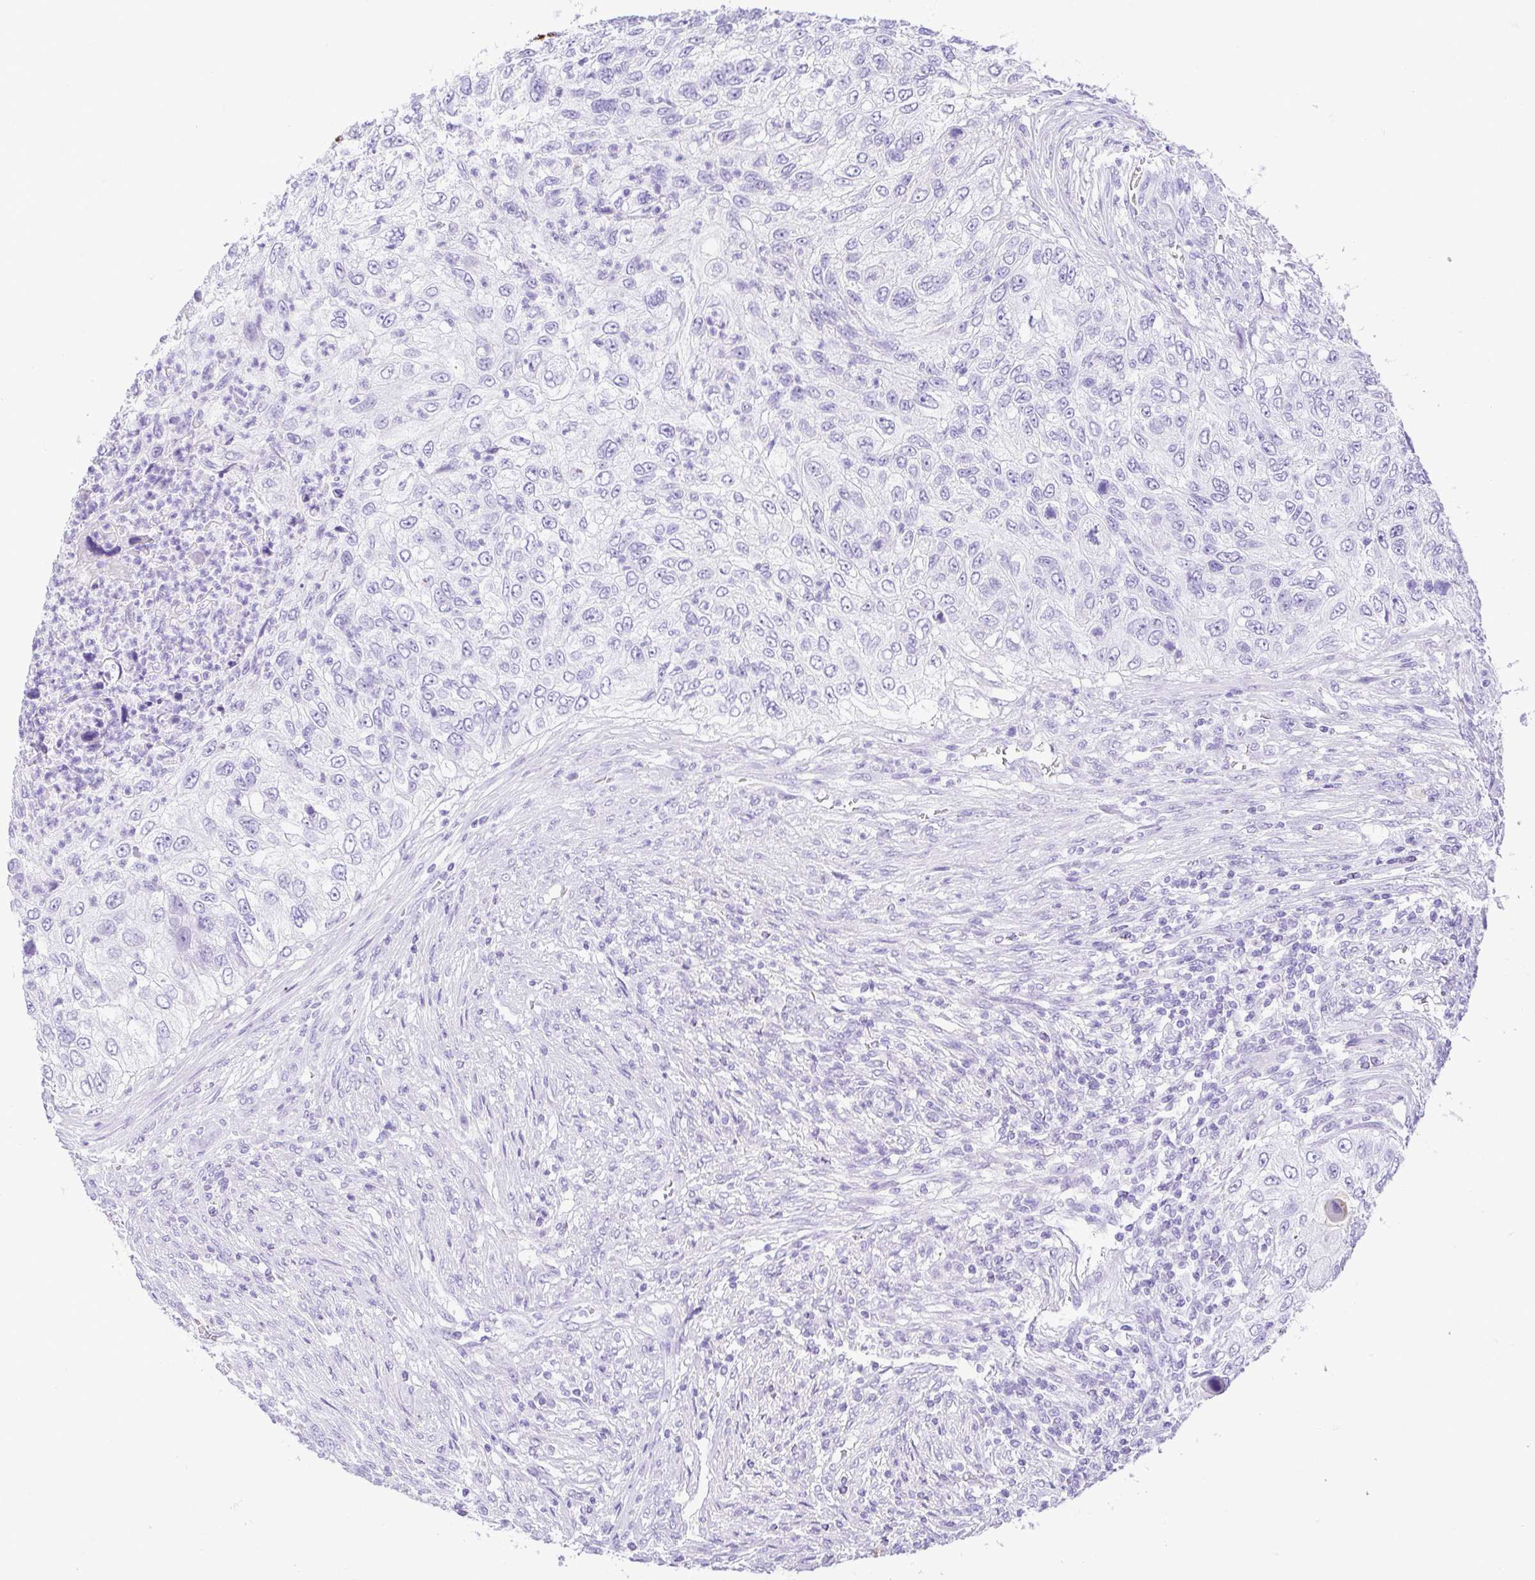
{"staining": {"intensity": "negative", "quantity": "none", "location": "none"}, "tissue": "urothelial cancer", "cell_type": "Tumor cells", "image_type": "cancer", "snomed": [{"axis": "morphology", "description": "Urothelial carcinoma, High grade"}, {"axis": "topography", "description": "Urinary bladder"}], "caption": "A high-resolution image shows immunohistochemistry staining of urothelial carcinoma (high-grade), which exhibits no significant positivity in tumor cells. (Stains: DAB immunohistochemistry with hematoxylin counter stain, Microscopy: brightfield microscopy at high magnification).", "gene": "CDSN", "patient": {"sex": "female", "age": 60}}